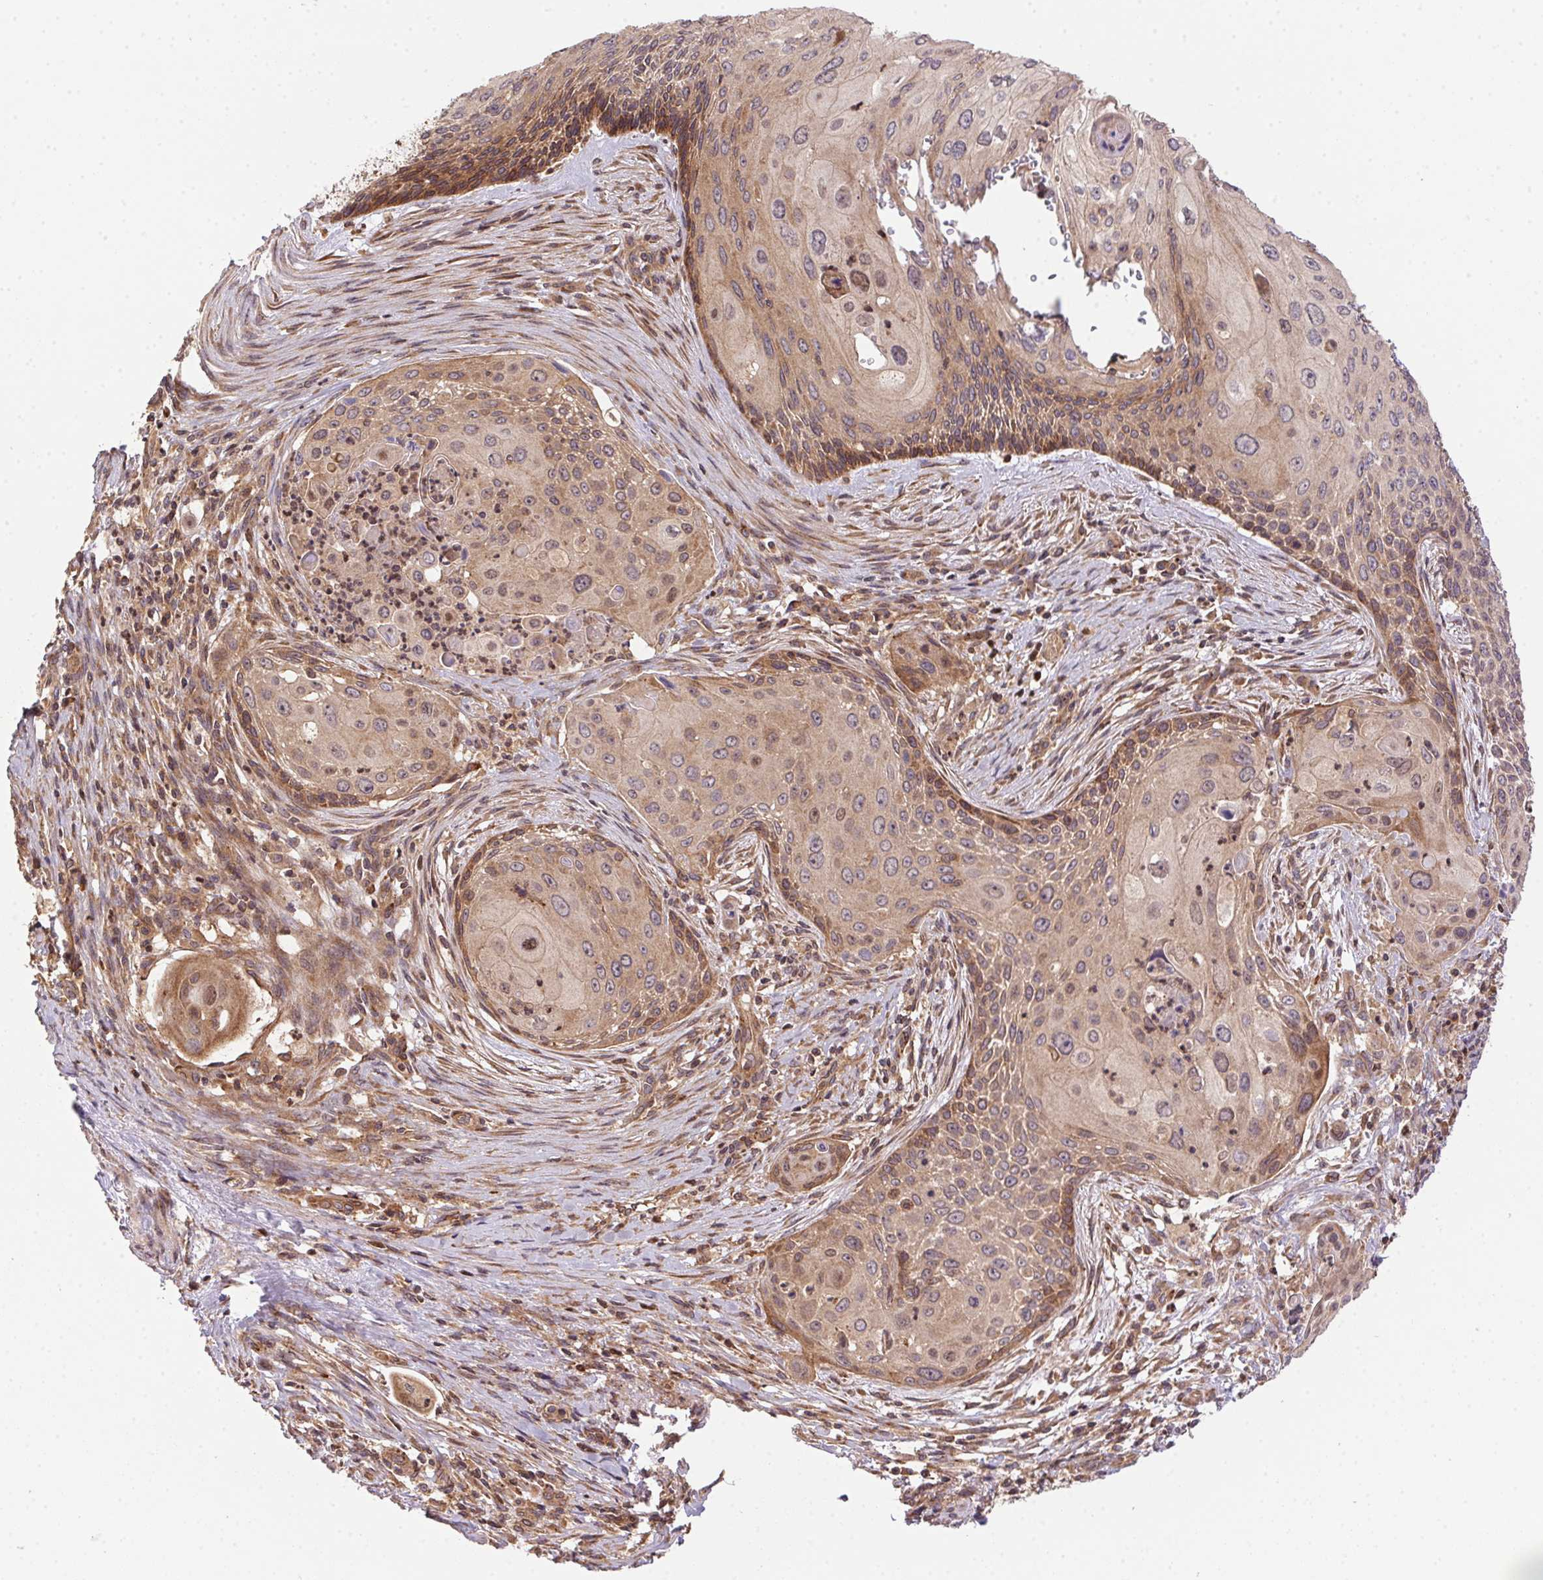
{"staining": {"intensity": "moderate", "quantity": "25%-75%", "location": "cytoplasmic/membranous,nuclear"}, "tissue": "breast cancer", "cell_type": "Tumor cells", "image_type": "cancer", "snomed": [{"axis": "morphology", "description": "Duct carcinoma"}, {"axis": "topography", "description": "Breast"}], "caption": "Breast cancer stained for a protein displays moderate cytoplasmic/membranous and nuclear positivity in tumor cells.", "gene": "MEX3D", "patient": {"sex": "female", "age": 83}}